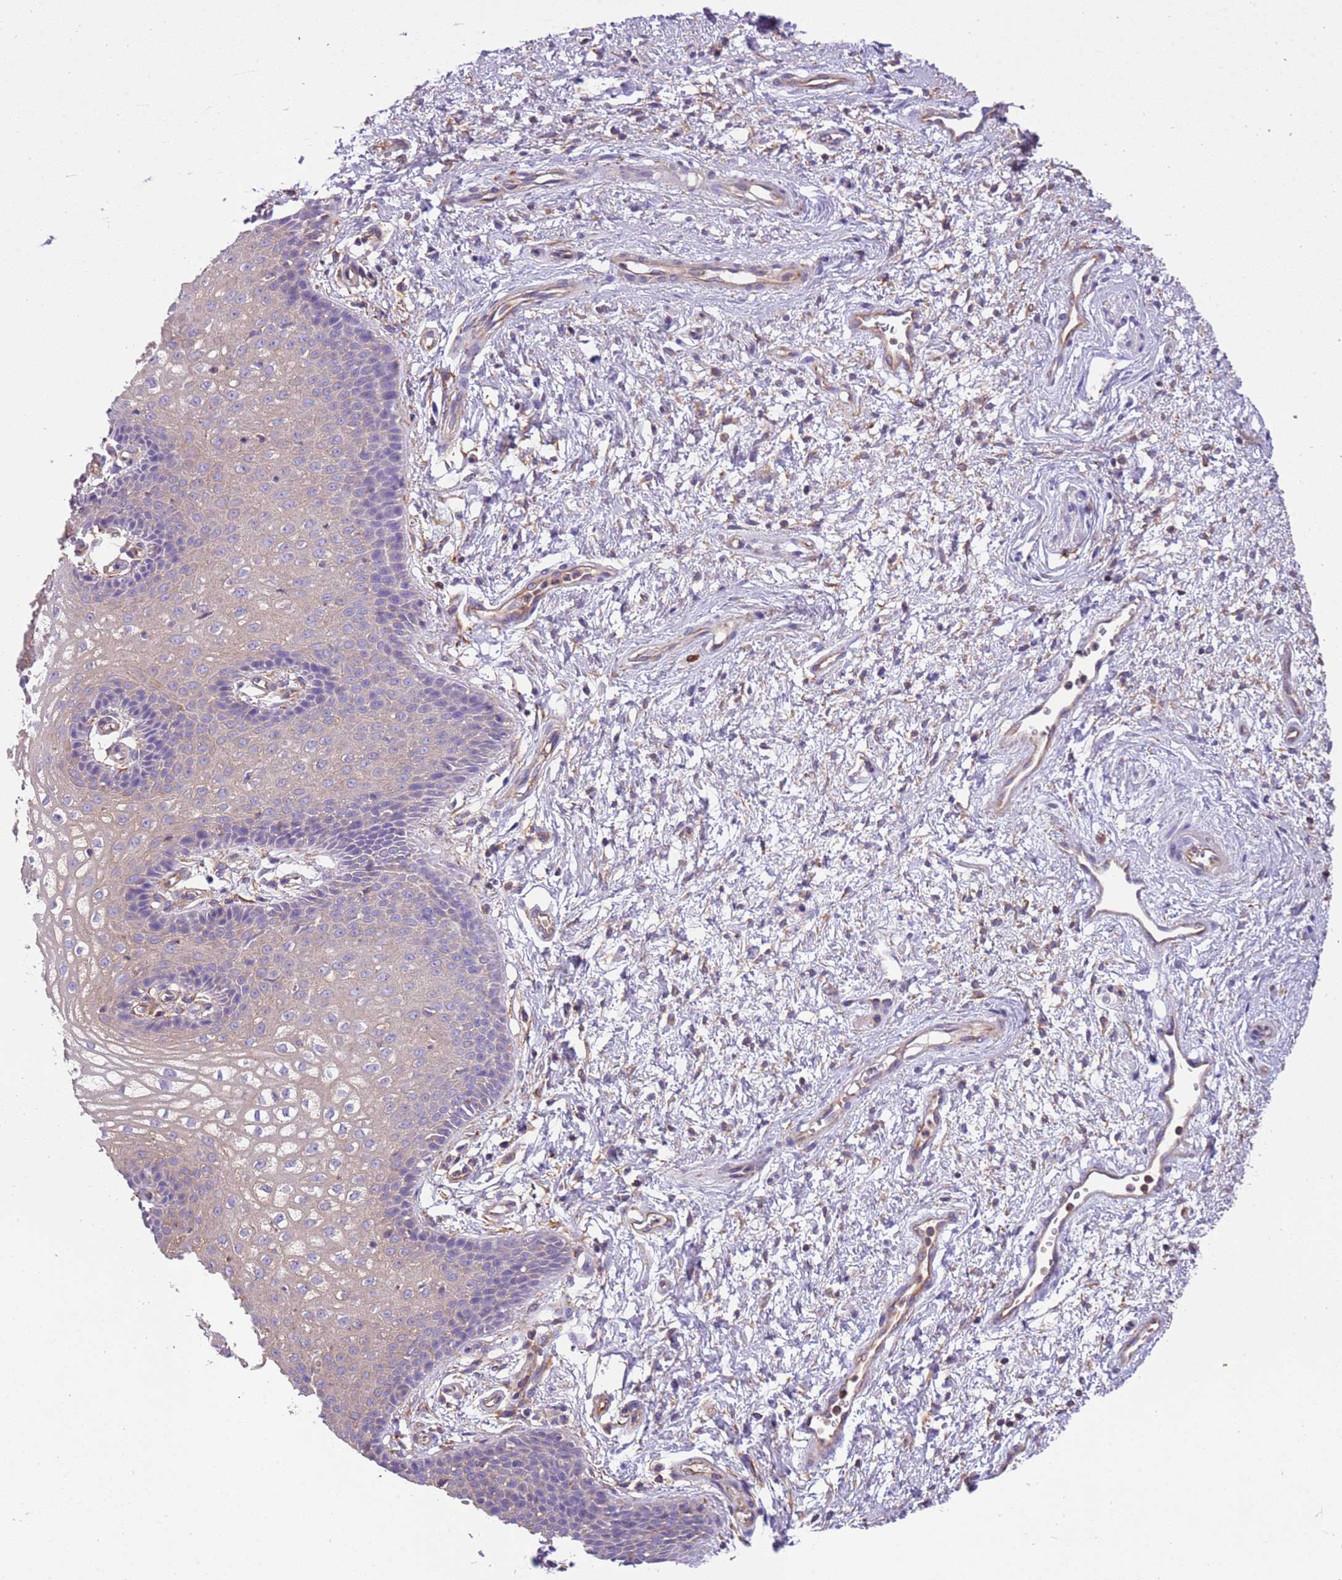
{"staining": {"intensity": "negative", "quantity": "none", "location": "none"}, "tissue": "vagina", "cell_type": "Squamous epithelial cells", "image_type": "normal", "snomed": [{"axis": "morphology", "description": "Normal tissue, NOS"}, {"axis": "topography", "description": "Vagina"}], "caption": "A high-resolution micrograph shows immunohistochemistry (IHC) staining of unremarkable vagina, which displays no significant expression in squamous epithelial cells.", "gene": "NAALADL1", "patient": {"sex": "female", "age": 34}}